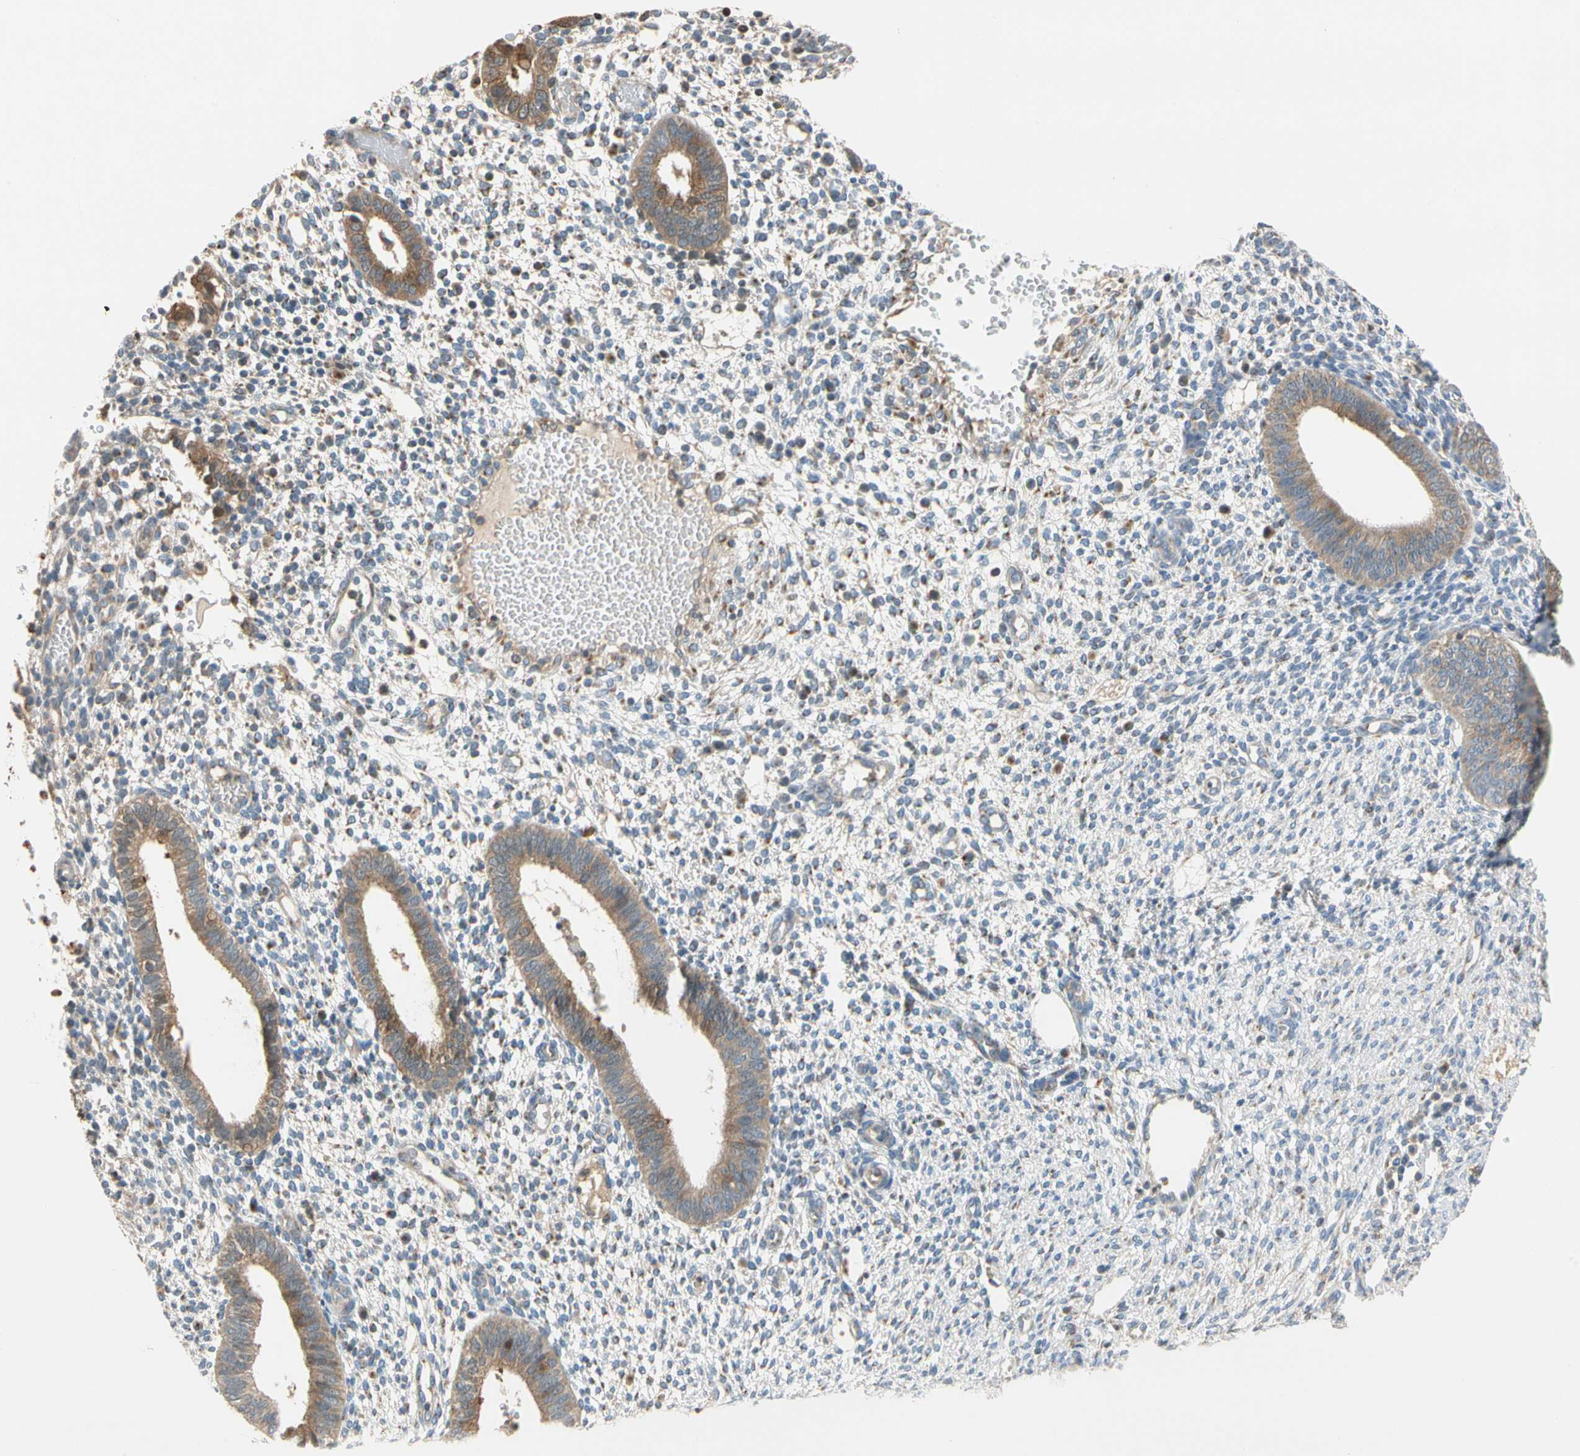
{"staining": {"intensity": "negative", "quantity": "none", "location": "none"}, "tissue": "endometrium", "cell_type": "Cells in endometrial stroma", "image_type": "normal", "snomed": [{"axis": "morphology", "description": "Normal tissue, NOS"}, {"axis": "topography", "description": "Endometrium"}], "caption": "DAB (3,3'-diaminobenzidine) immunohistochemical staining of unremarkable human endometrium displays no significant positivity in cells in endometrial stroma.", "gene": "GPSM2", "patient": {"sex": "female", "age": 35}}